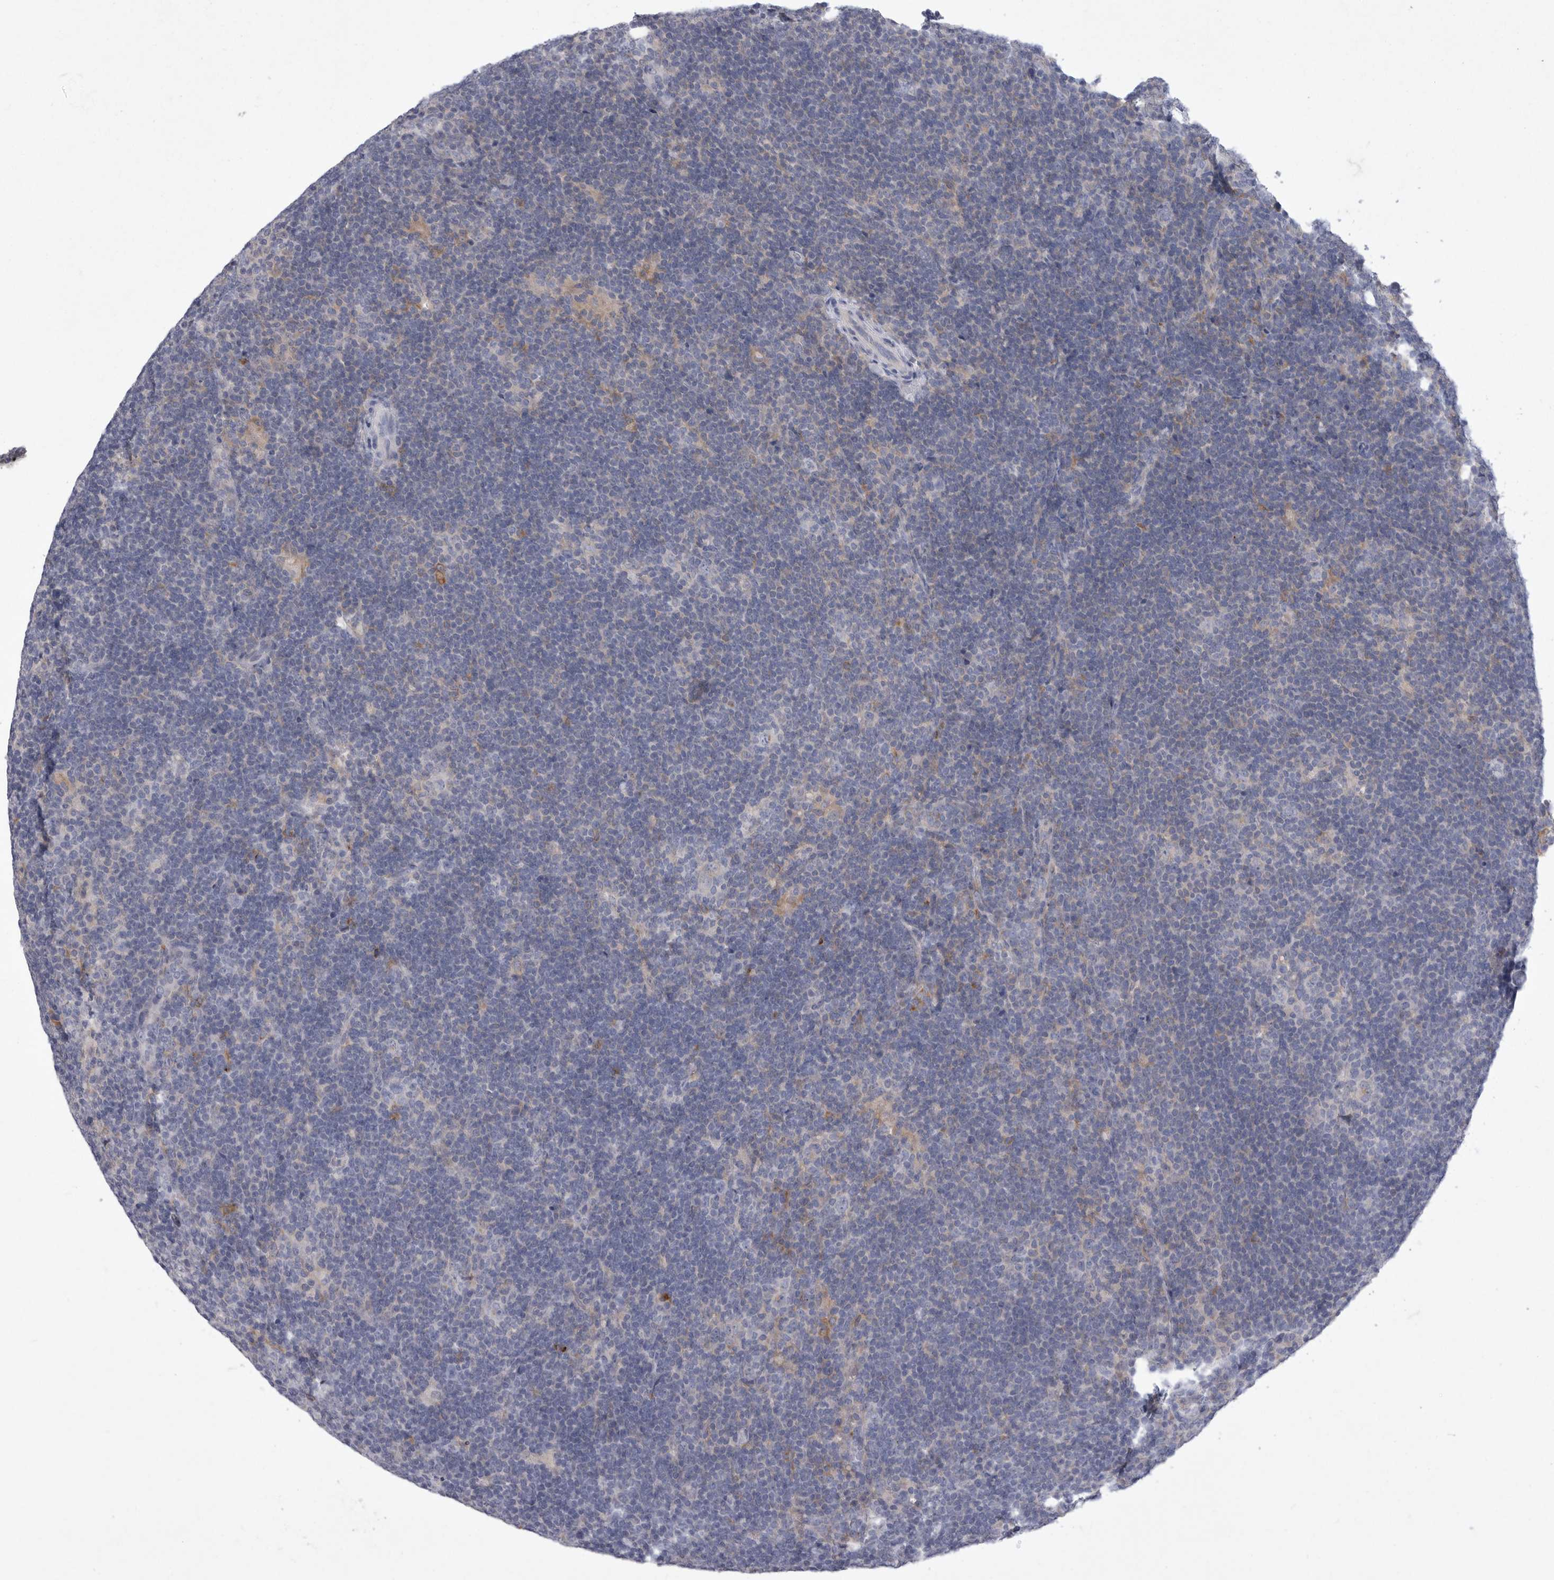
{"staining": {"intensity": "negative", "quantity": "none", "location": "none"}, "tissue": "lymphoma", "cell_type": "Tumor cells", "image_type": "cancer", "snomed": [{"axis": "morphology", "description": "Hodgkin's disease, NOS"}, {"axis": "topography", "description": "Lymph node"}], "caption": "Tumor cells show no significant positivity in Hodgkin's disease.", "gene": "SIGLEC10", "patient": {"sex": "female", "age": 57}}